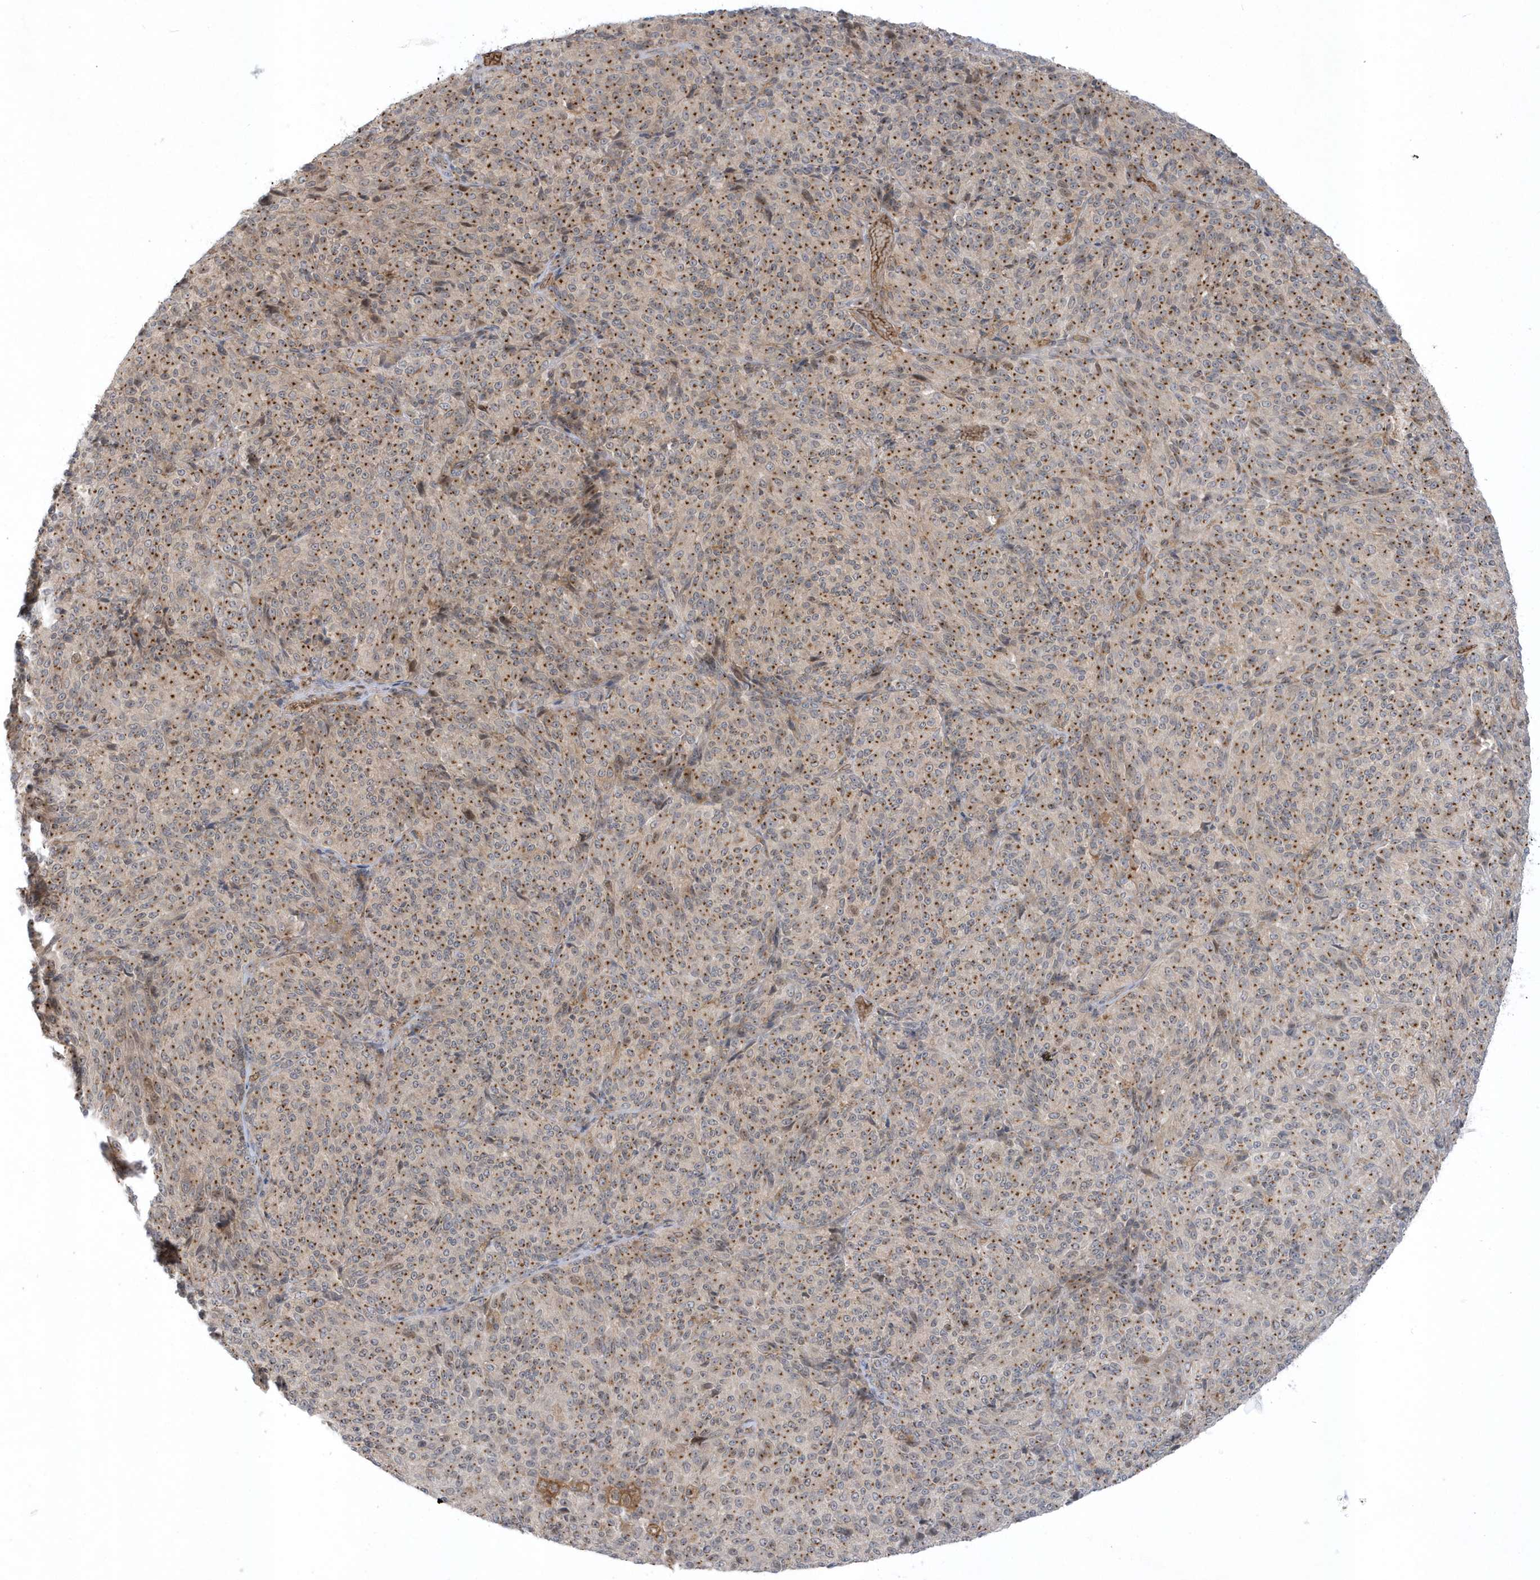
{"staining": {"intensity": "moderate", "quantity": ">75%", "location": "cytoplasmic/membranous"}, "tissue": "melanoma", "cell_type": "Tumor cells", "image_type": "cancer", "snomed": [{"axis": "morphology", "description": "Malignant melanoma, Metastatic site"}, {"axis": "topography", "description": "Brain"}], "caption": "Immunohistochemical staining of malignant melanoma (metastatic site) exhibits moderate cytoplasmic/membranous protein staining in approximately >75% of tumor cells.", "gene": "RPP40", "patient": {"sex": "female", "age": 56}}